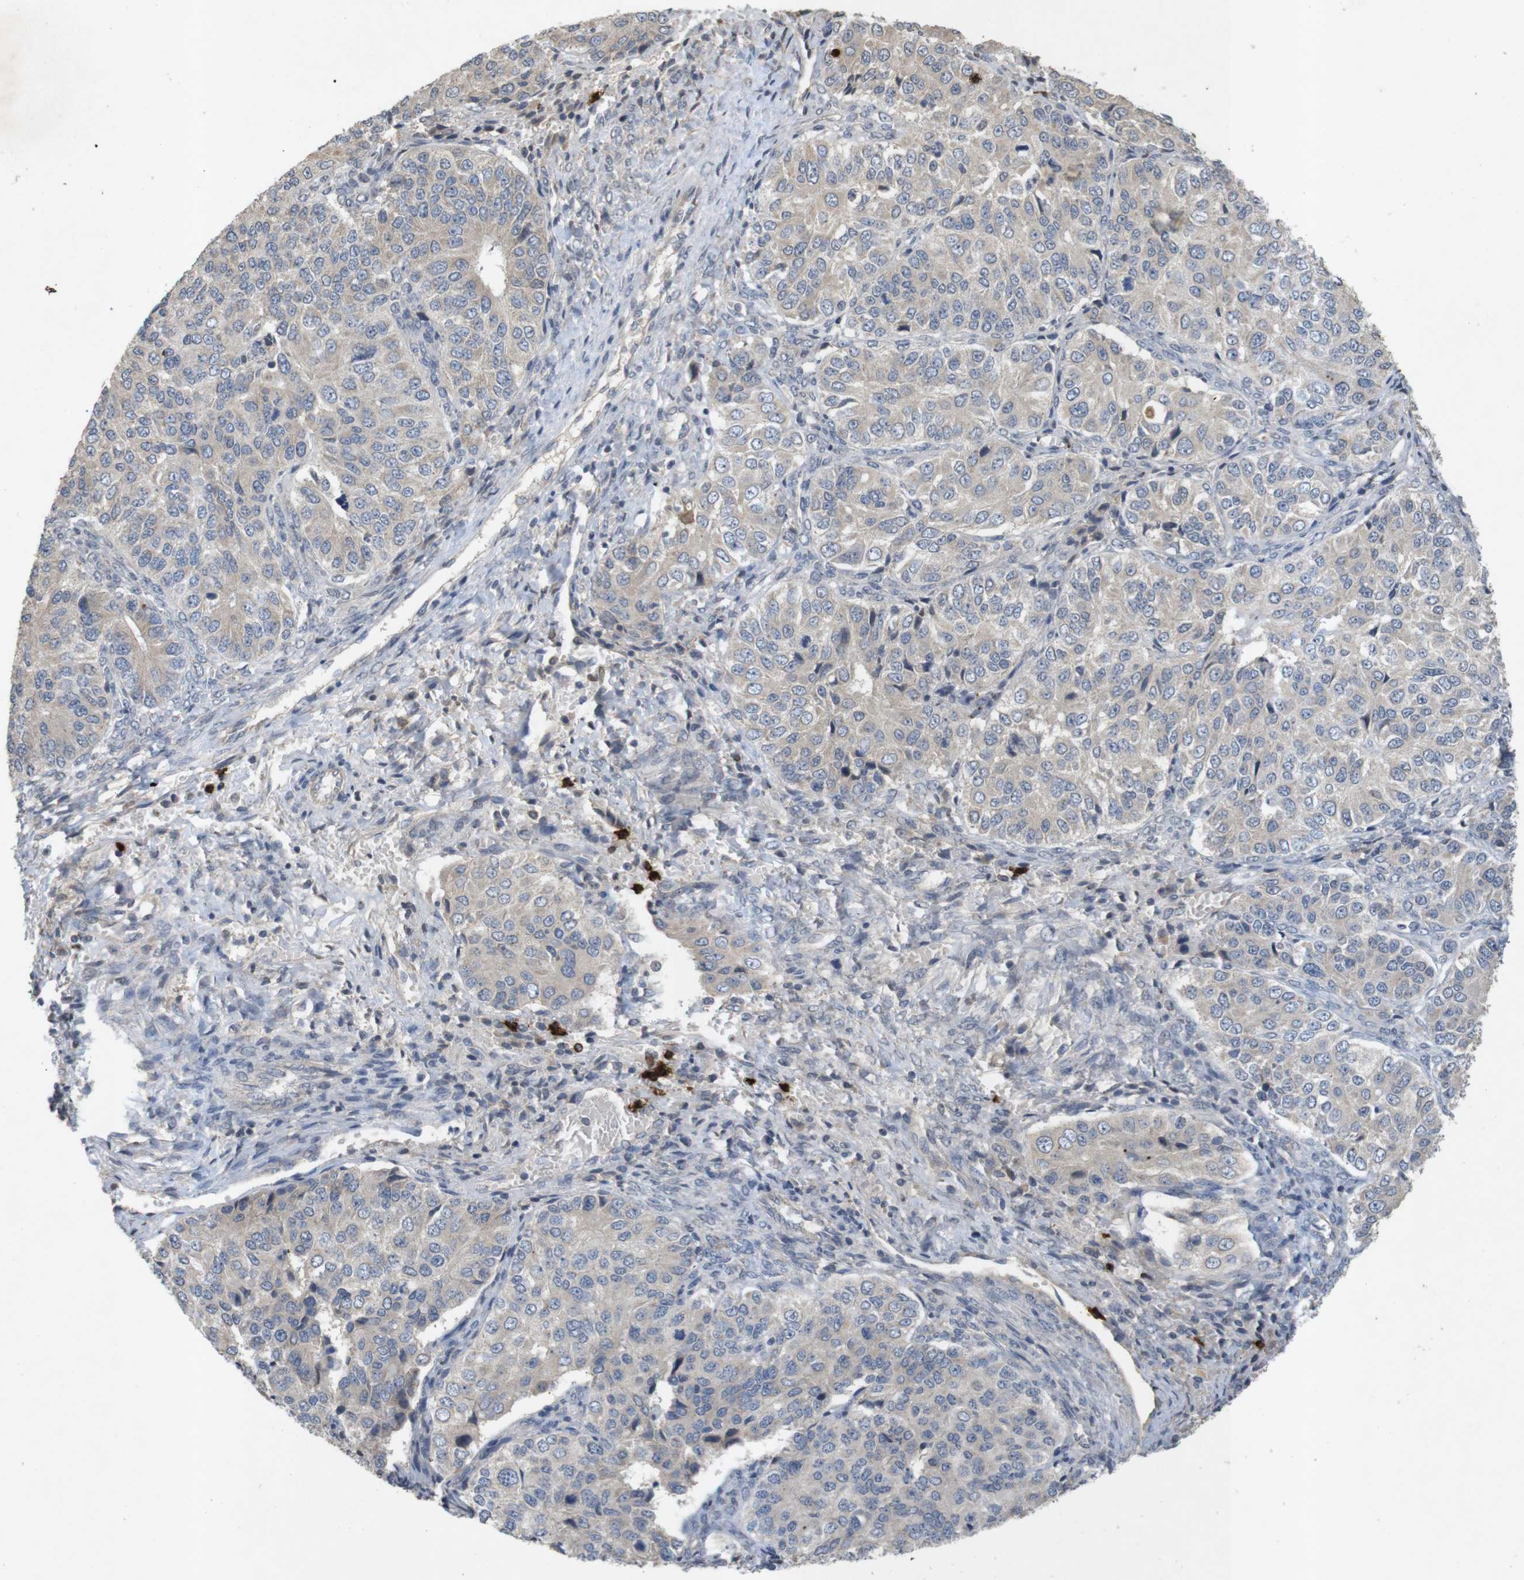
{"staining": {"intensity": "negative", "quantity": "none", "location": "none"}, "tissue": "ovarian cancer", "cell_type": "Tumor cells", "image_type": "cancer", "snomed": [{"axis": "morphology", "description": "Carcinoma, endometroid"}, {"axis": "topography", "description": "Ovary"}], "caption": "This is a histopathology image of immunohistochemistry (IHC) staining of ovarian endometroid carcinoma, which shows no positivity in tumor cells.", "gene": "TSPAN14", "patient": {"sex": "female", "age": 51}}